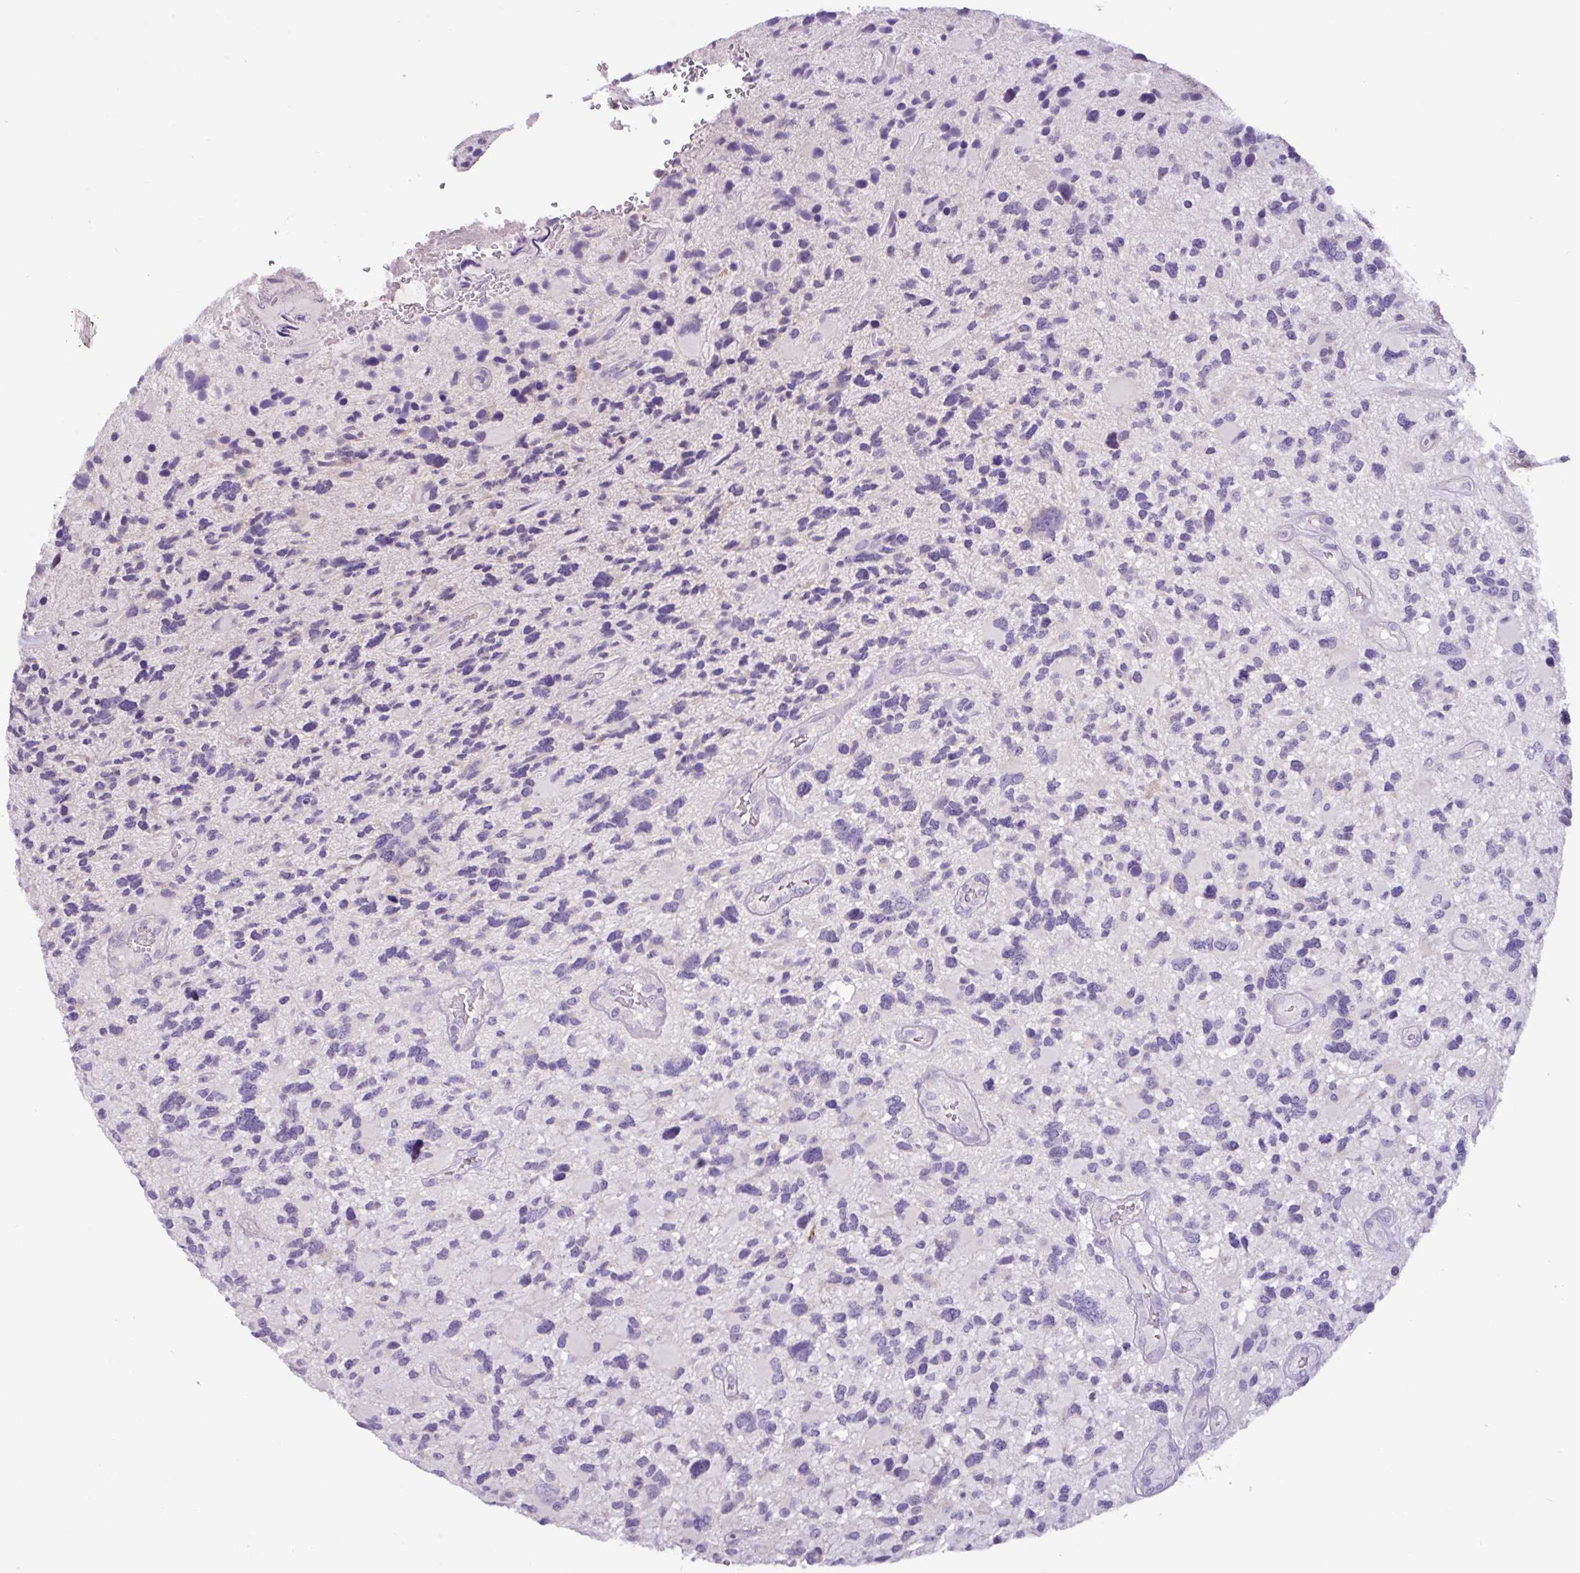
{"staining": {"intensity": "negative", "quantity": "none", "location": "none"}, "tissue": "glioma", "cell_type": "Tumor cells", "image_type": "cancer", "snomed": [{"axis": "morphology", "description": "Glioma, malignant, High grade"}, {"axis": "topography", "description": "Brain"}], "caption": "High power microscopy image of an immunohistochemistry photomicrograph of high-grade glioma (malignant), revealing no significant positivity in tumor cells. Brightfield microscopy of IHC stained with DAB (3,3'-diaminobenzidine) (brown) and hematoxylin (blue), captured at high magnification.", "gene": "PNLDC1", "patient": {"sex": "female", "age": 11}}